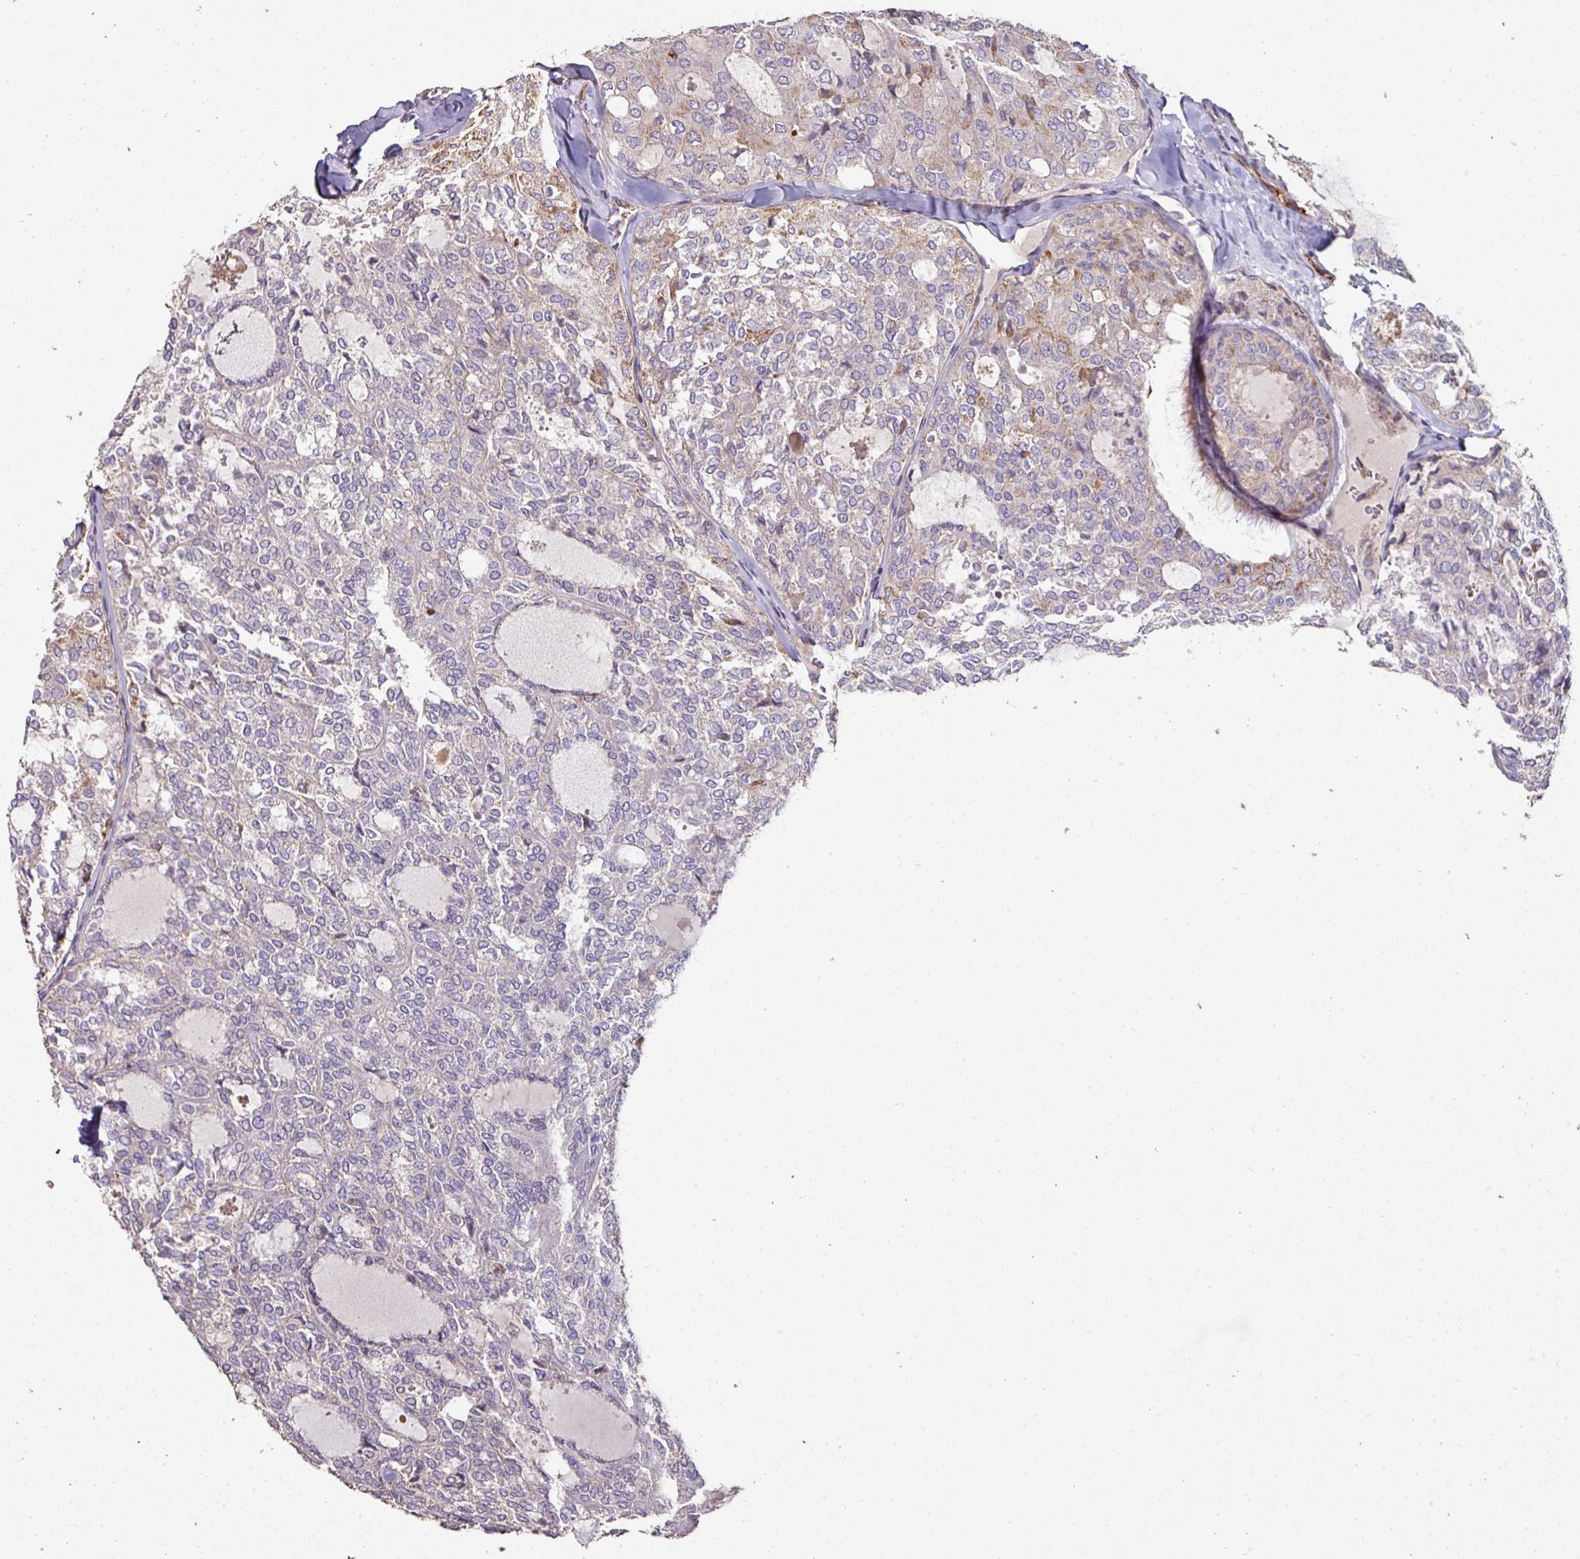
{"staining": {"intensity": "negative", "quantity": "none", "location": "none"}, "tissue": "thyroid cancer", "cell_type": "Tumor cells", "image_type": "cancer", "snomed": [{"axis": "morphology", "description": "Follicular adenoma carcinoma, NOS"}, {"axis": "topography", "description": "Thyroid gland"}], "caption": "Immunohistochemical staining of human thyroid cancer (follicular adenoma carcinoma) exhibits no significant expression in tumor cells. The staining is performed using DAB (3,3'-diaminobenzidine) brown chromogen with nuclei counter-stained in using hematoxylin.", "gene": "RPL23A", "patient": {"sex": "male", "age": 75}}